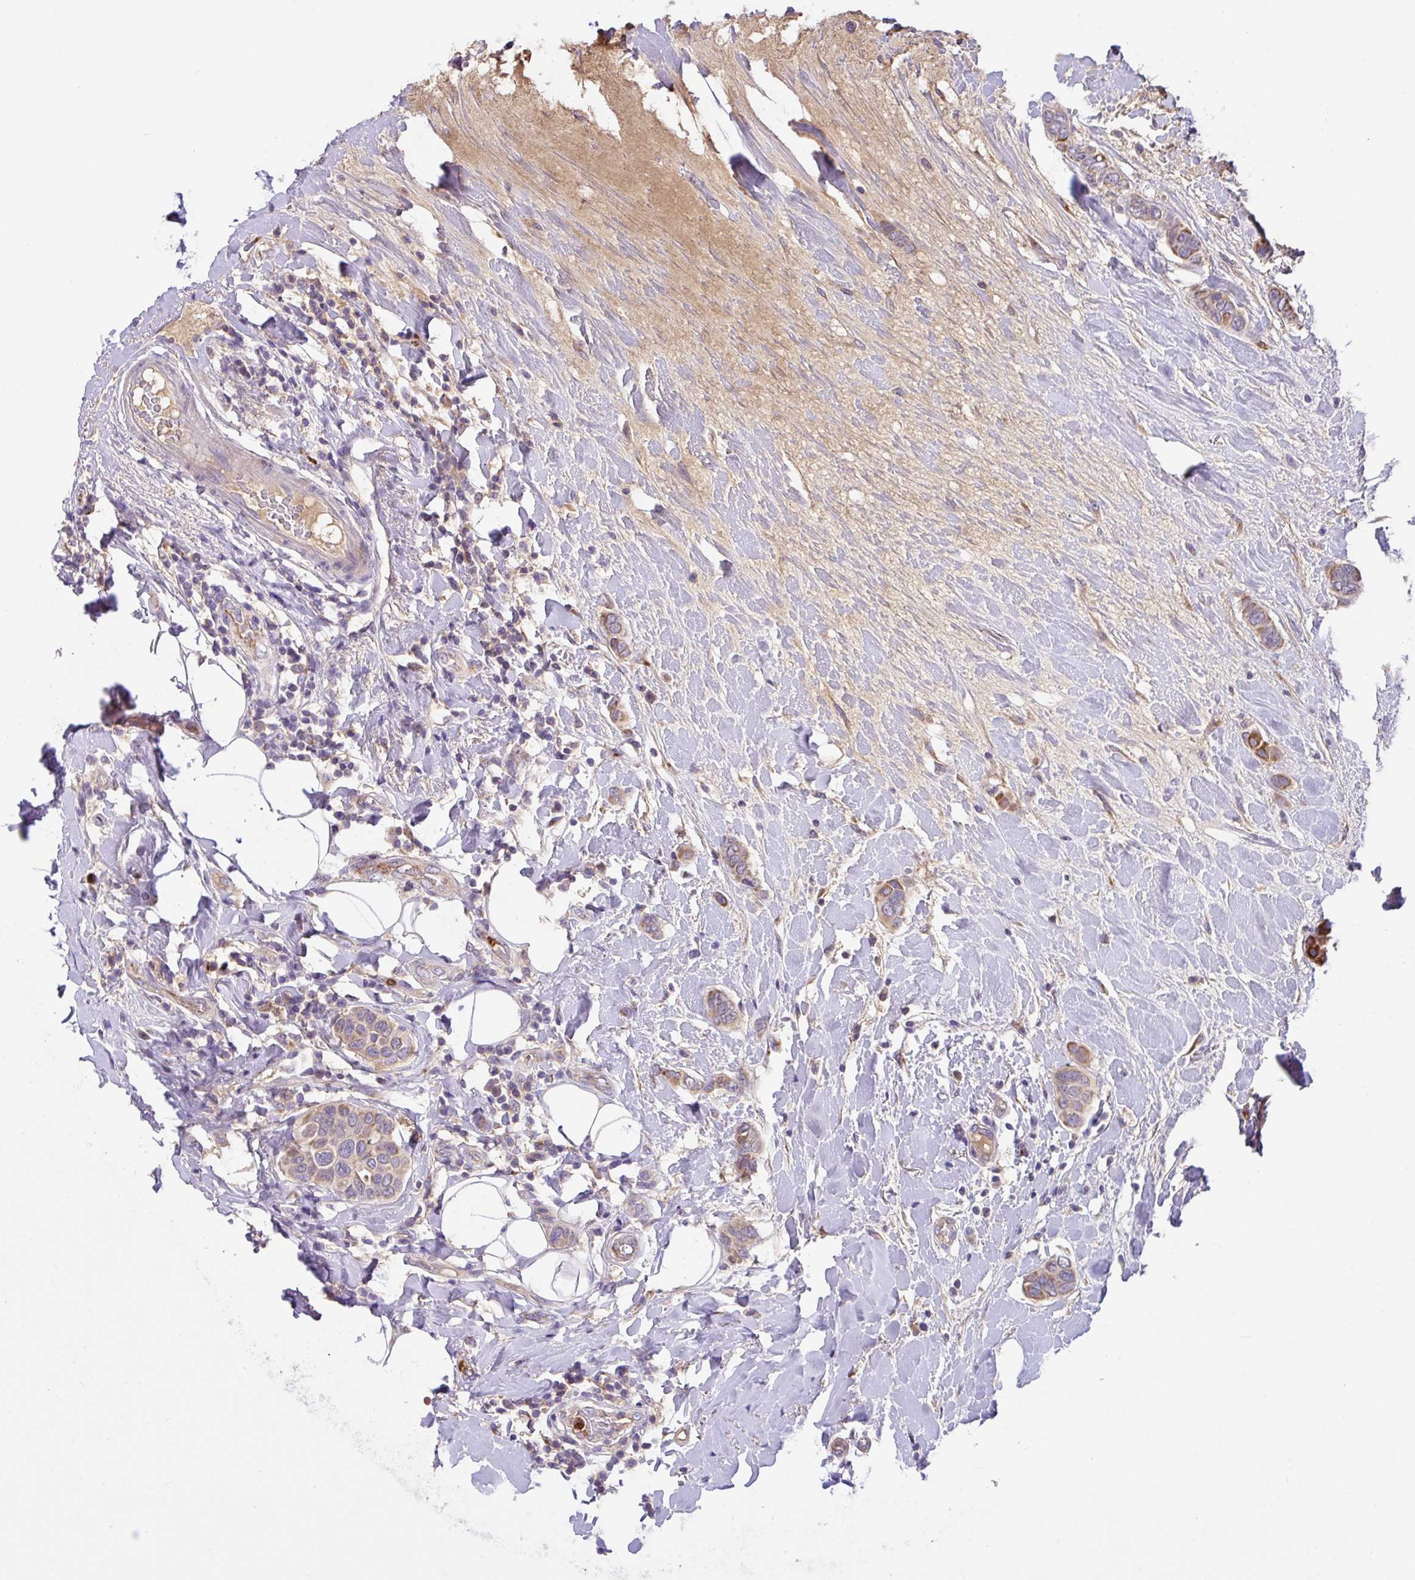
{"staining": {"intensity": "moderate", "quantity": "<25%", "location": "cytoplasmic/membranous"}, "tissue": "breast cancer", "cell_type": "Tumor cells", "image_type": "cancer", "snomed": [{"axis": "morphology", "description": "Lobular carcinoma"}, {"axis": "topography", "description": "Breast"}], "caption": "Immunohistochemical staining of breast cancer exhibits moderate cytoplasmic/membranous protein positivity in approximately <25% of tumor cells.", "gene": "CRISP3", "patient": {"sex": "female", "age": 51}}